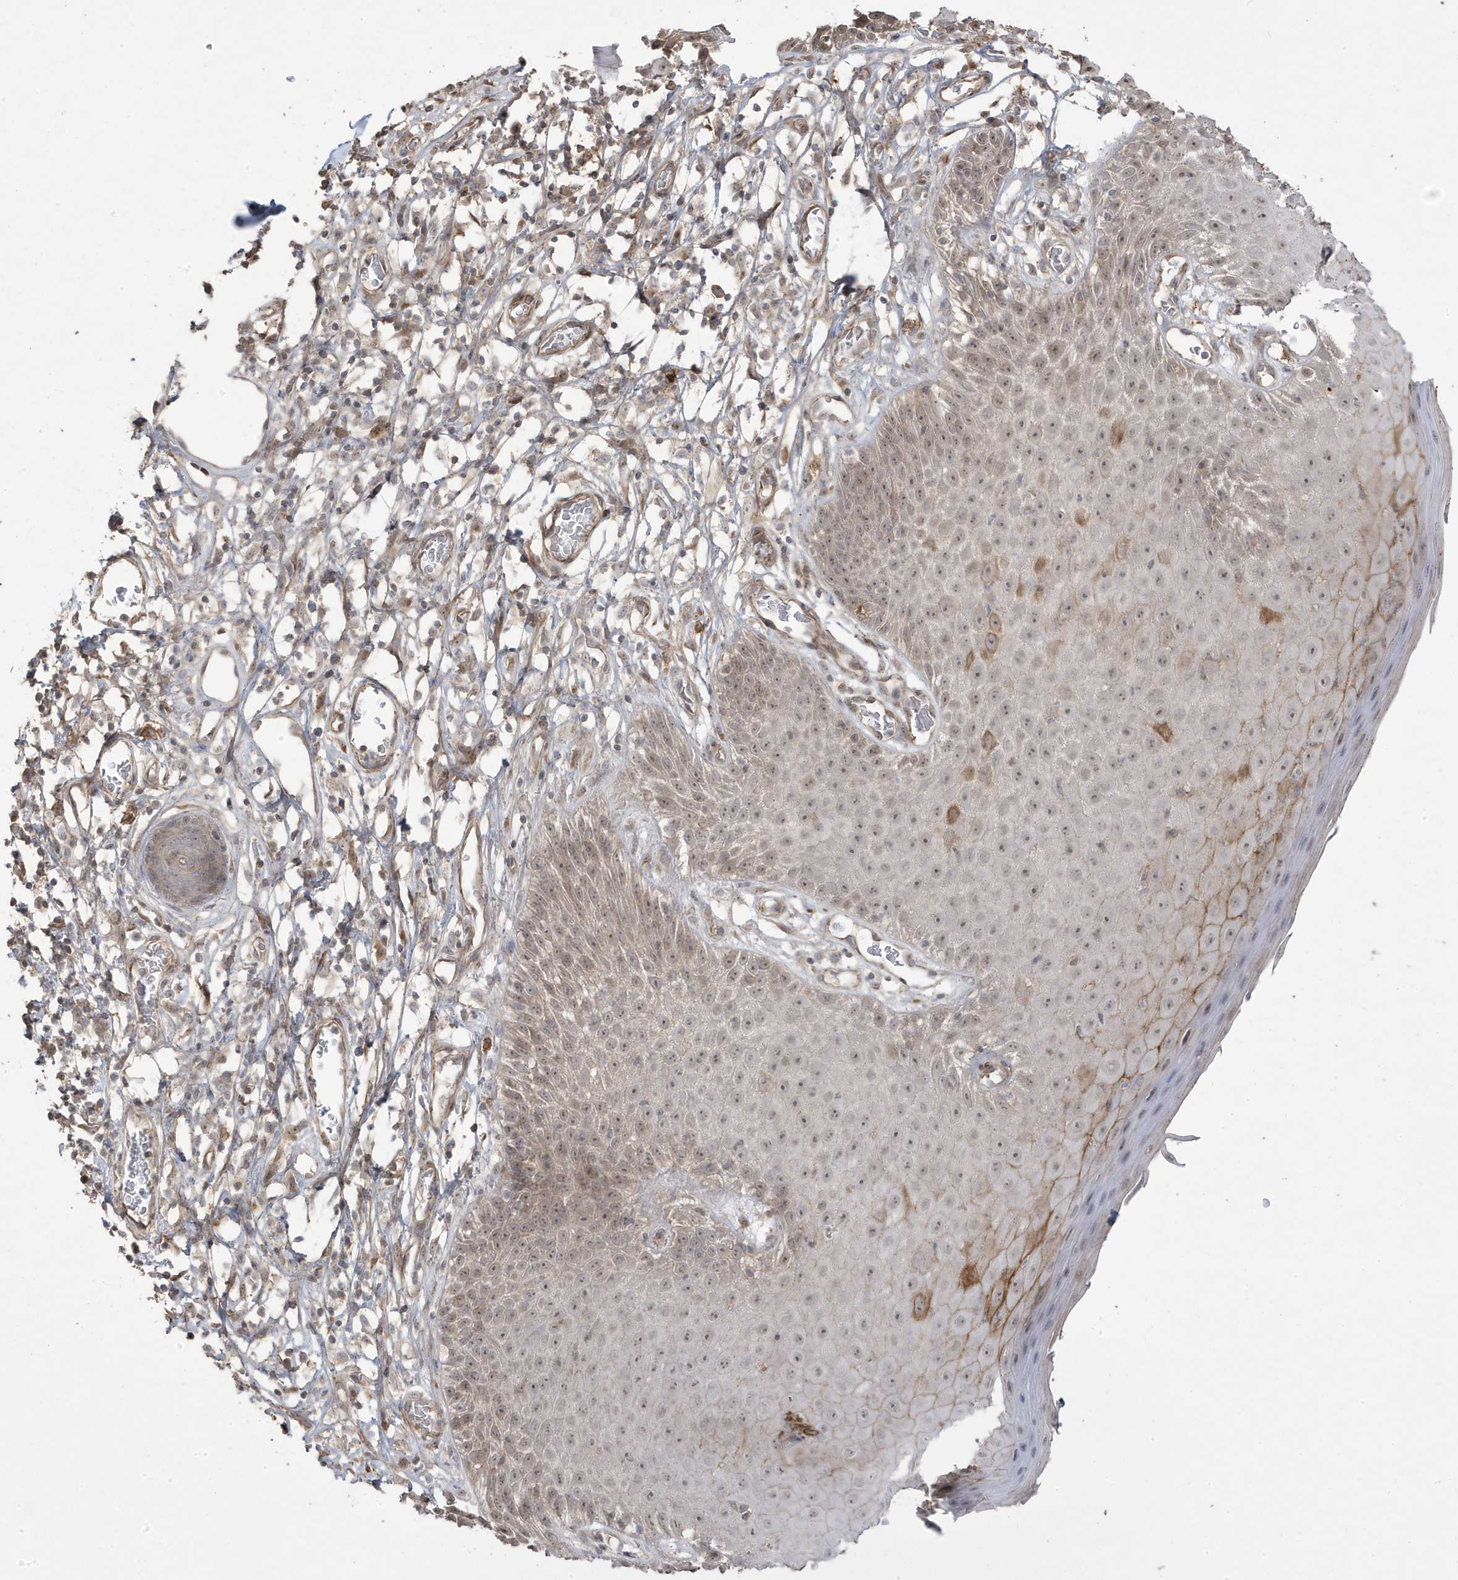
{"staining": {"intensity": "moderate", "quantity": "25%-75%", "location": "cytoplasmic/membranous,nuclear"}, "tissue": "skin", "cell_type": "Epidermal cells", "image_type": "normal", "snomed": [{"axis": "morphology", "description": "Normal tissue, NOS"}, {"axis": "topography", "description": "Vulva"}], "caption": "Benign skin demonstrates moderate cytoplasmic/membranous,nuclear expression in approximately 25%-75% of epidermal cells, visualized by immunohistochemistry. Using DAB (brown) and hematoxylin (blue) stains, captured at high magnification using brightfield microscopy.", "gene": "CETN3", "patient": {"sex": "female", "age": 68}}